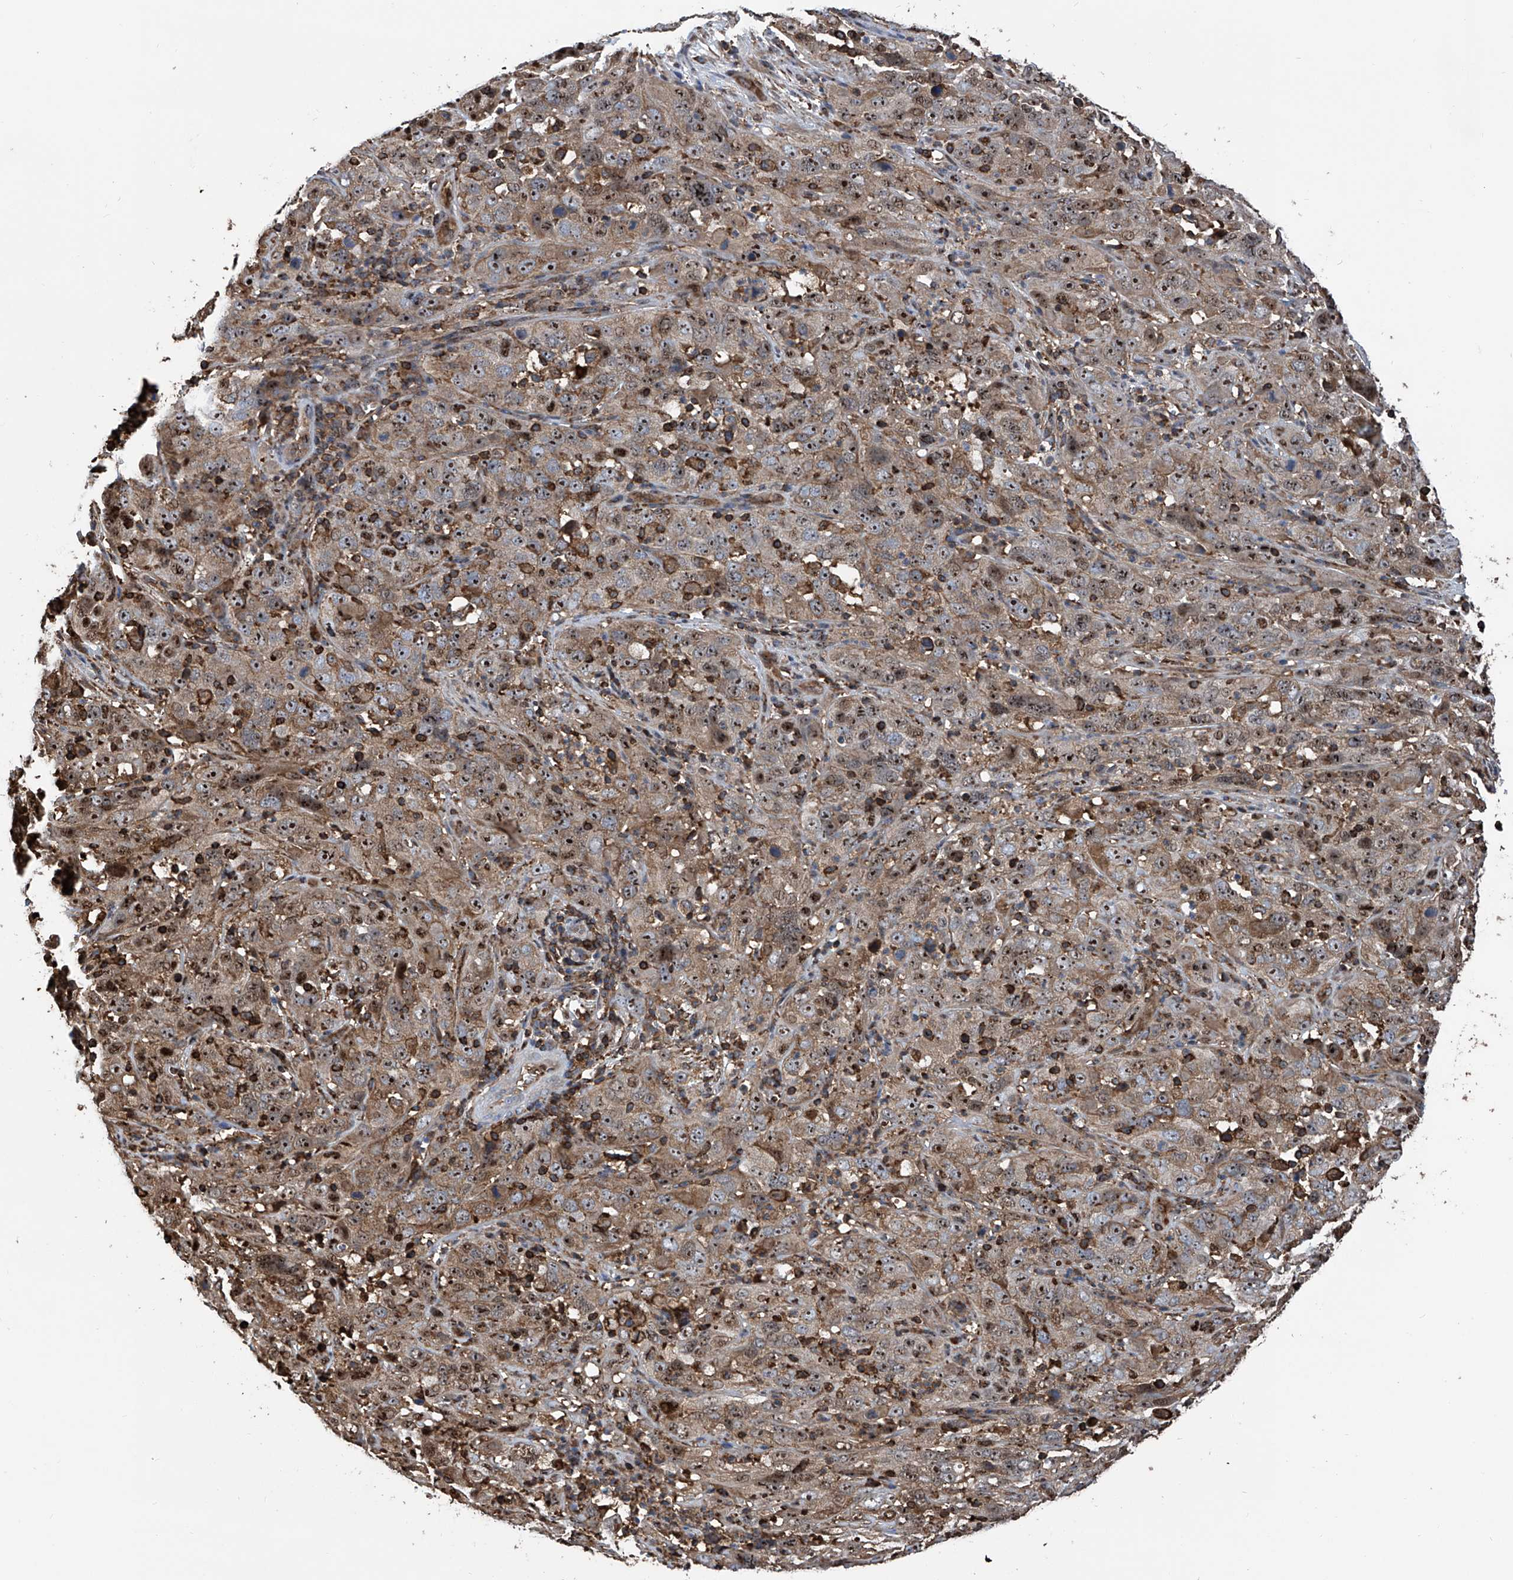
{"staining": {"intensity": "moderate", "quantity": ">75%", "location": "cytoplasmic/membranous,nuclear"}, "tissue": "cervical cancer", "cell_type": "Tumor cells", "image_type": "cancer", "snomed": [{"axis": "morphology", "description": "Squamous cell carcinoma, NOS"}, {"axis": "topography", "description": "Cervix"}], "caption": "About >75% of tumor cells in human squamous cell carcinoma (cervical) display moderate cytoplasmic/membranous and nuclear protein expression as visualized by brown immunohistochemical staining.", "gene": "ZNF484", "patient": {"sex": "female", "age": 32}}